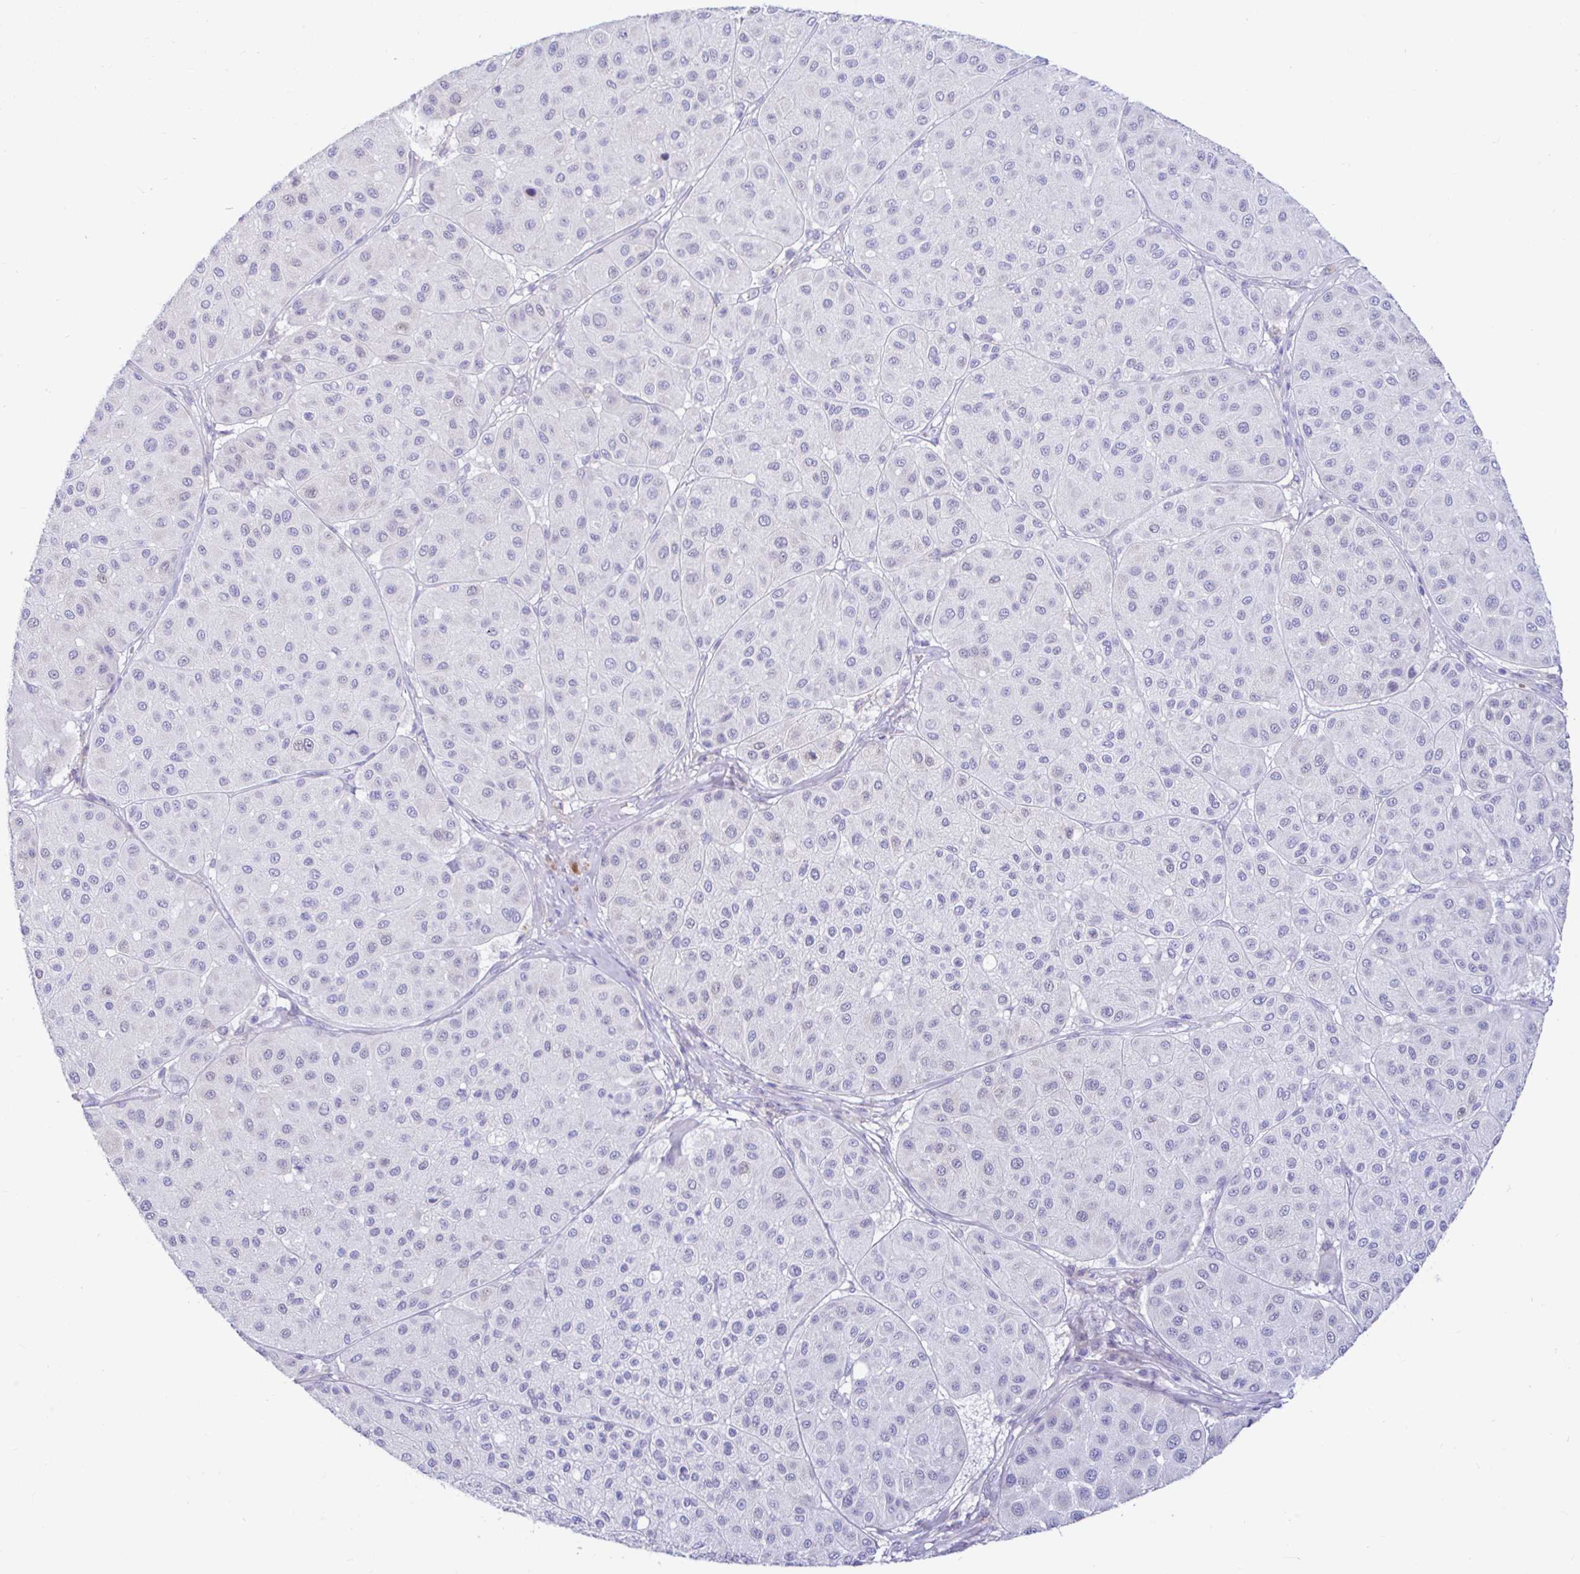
{"staining": {"intensity": "negative", "quantity": "none", "location": "none"}, "tissue": "melanoma", "cell_type": "Tumor cells", "image_type": "cancer", "snomed": [{"axis": "morphology", "description": "Malignant melanoma, Metastatic site"}, {"axis": "topography", "description": "Smooth muscle"}], "caption": "Photomicrograph shows no significant protein staining in tumor cells of malignant melanoma (metastatic site).", "gene": "NBPF3", "patient": {"sex": "male", "age": 41}}